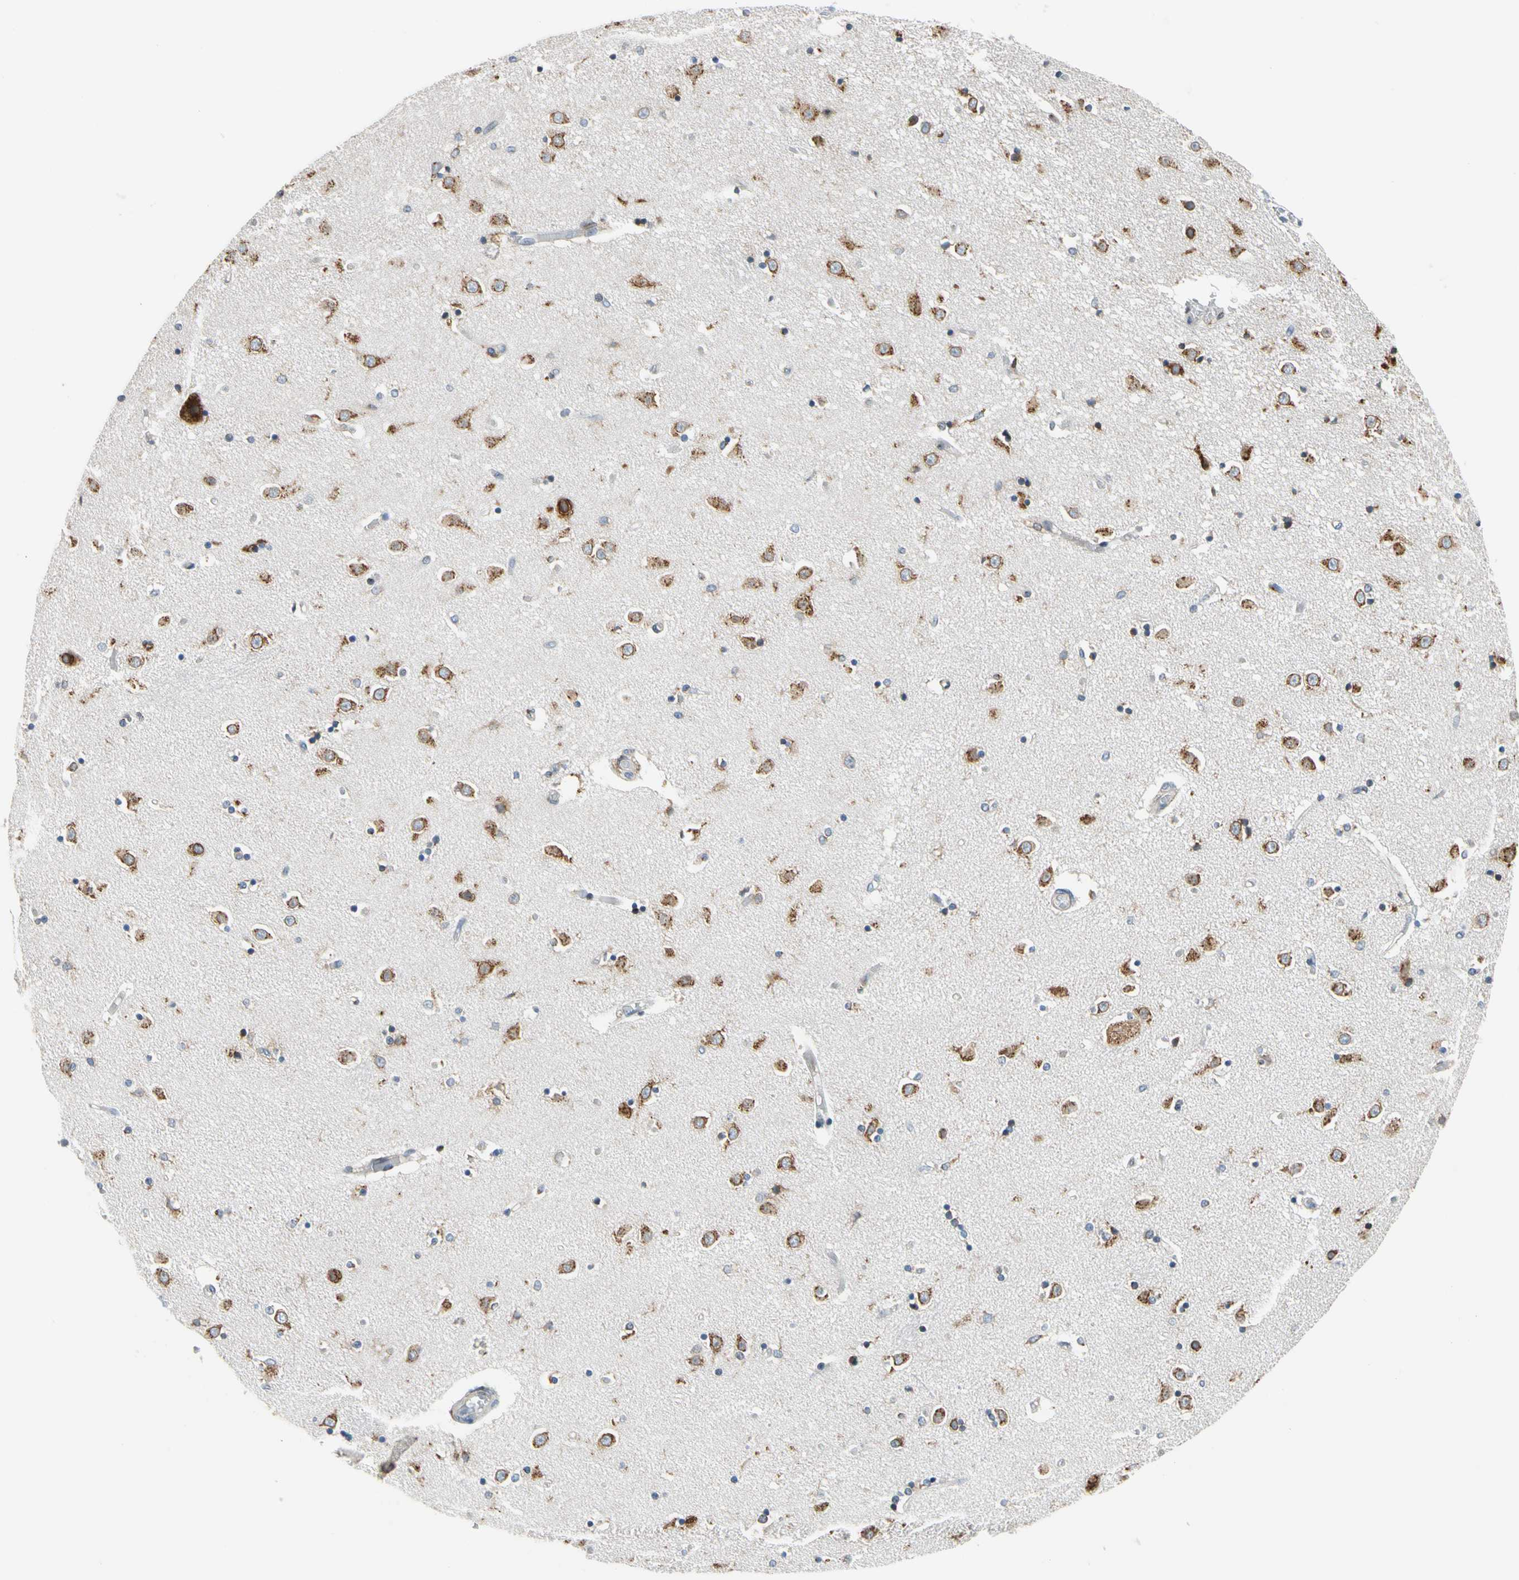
{"staining": {"intensity": "moderate", "quantity": "25%-75%", "location": "cytoplasmic/membranous"}, "tissue": "caudate", "cell_type": "Glial cells", "image_type": "normal", "snomed": [{"axis": "morphology", "description": "Normal tissue, NOS"}, {"axis": "topography", "description": "Lateral ventricle wall"}], "caption": "A medium amount of moderate cytoplasmic/membranous expression is seen in approximately 25%-75% of glial cells in benign caudate. (brown staining indicates protein expression, while blue staining denotes nuclei).", "gene": "NUCB1", "patient": {"sex": "female", "age": 54}}